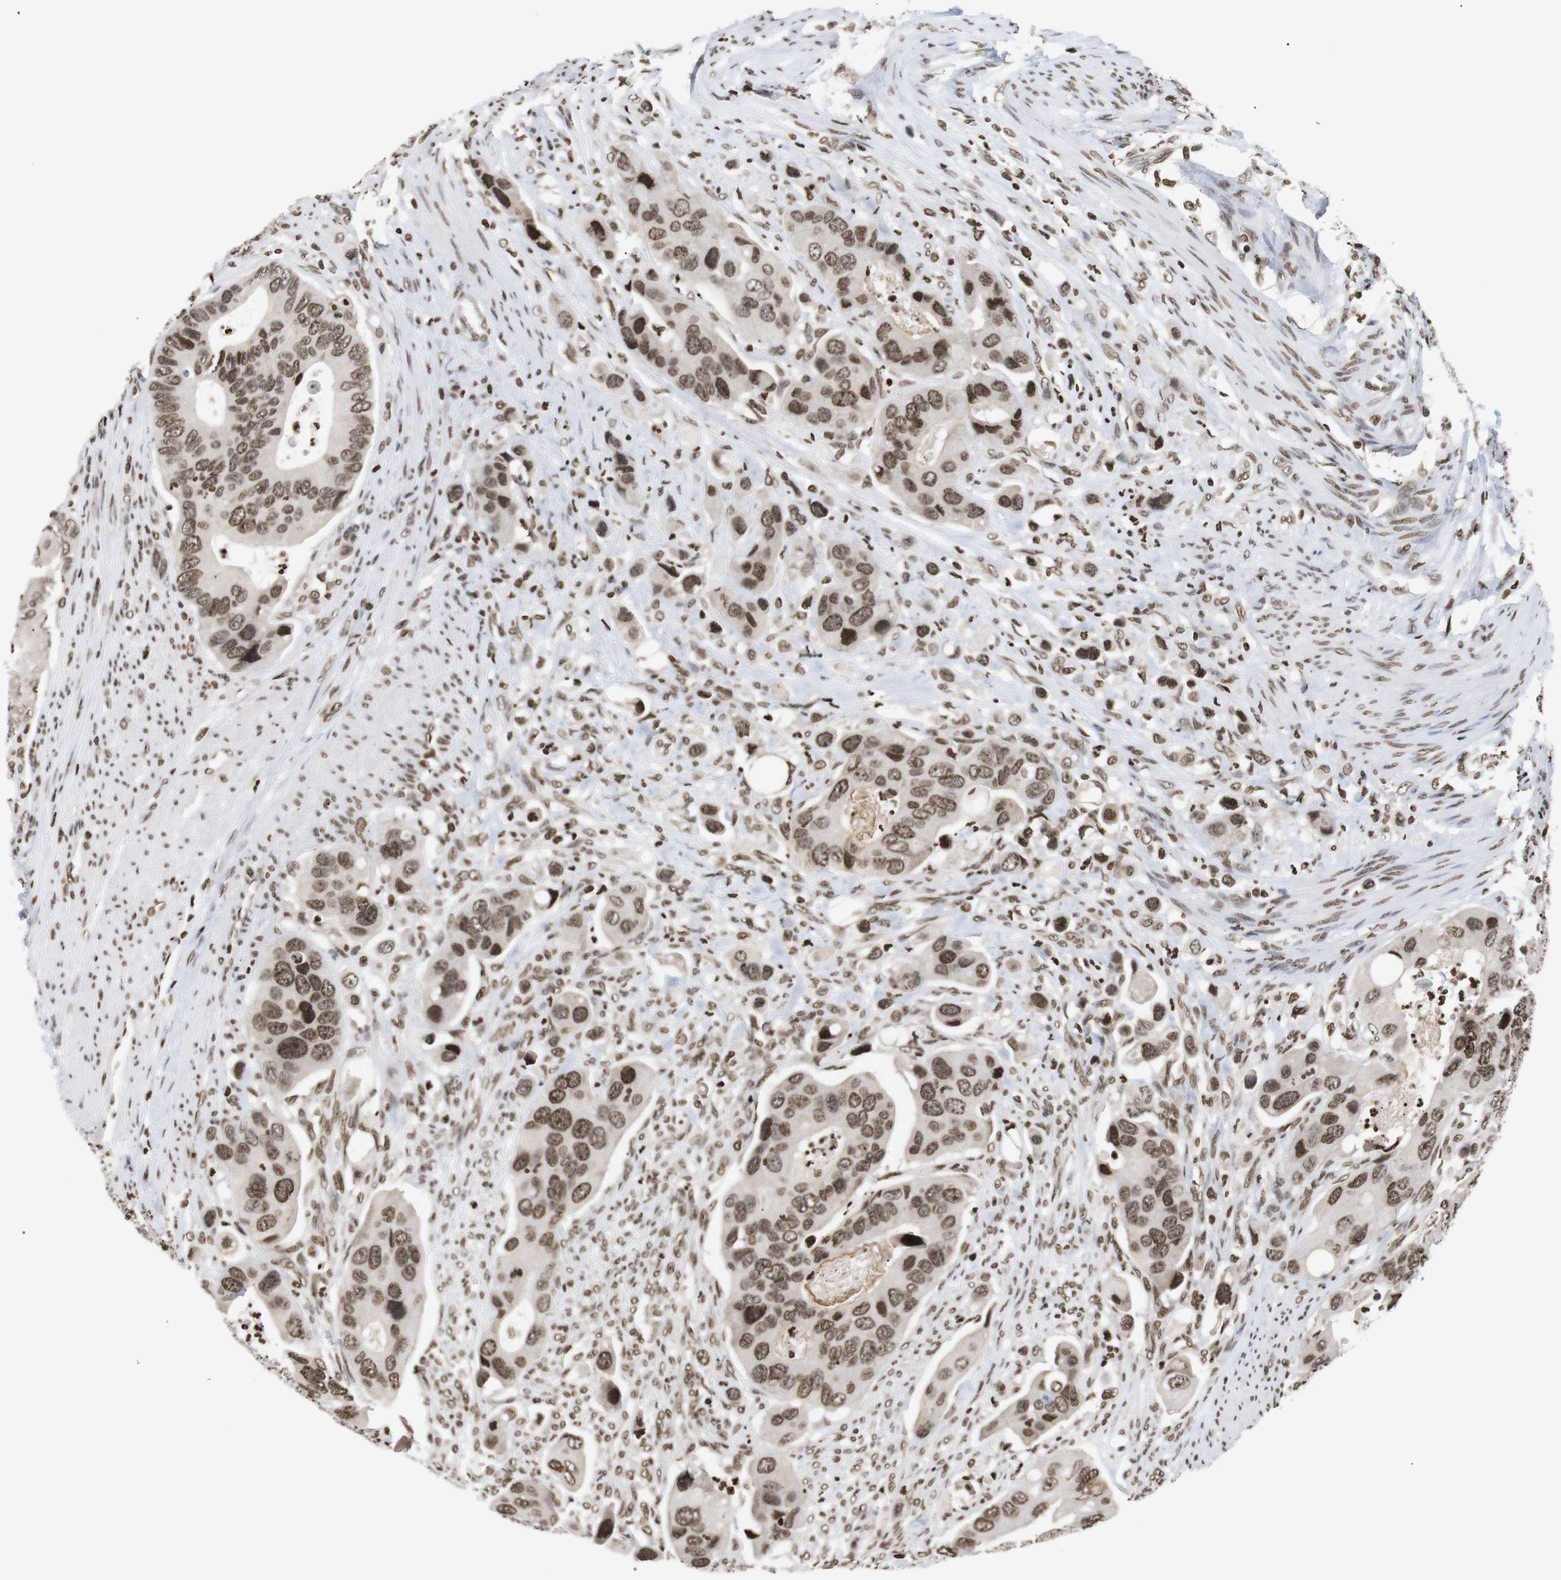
{"staining": {"intensity": "moderate", "quantity": ">75%", "location": "nuclear"}, "tissue": "colorectal cancer", "cell_type": "Tumor cells", "image_type": "cancer", "snomed": [{"axis": "morphology", "description": "Adenocarcinoma, NOS"}, {"axis": "topography", "description": "Rectum"}], "caption": "Brown immunohistochemical staining in human colorectal cancer shows moderate nuclear expression in approximately >75% of tumor cells.", "gene": "ETV5", "patient": {"sex": "female", "age": 57}}